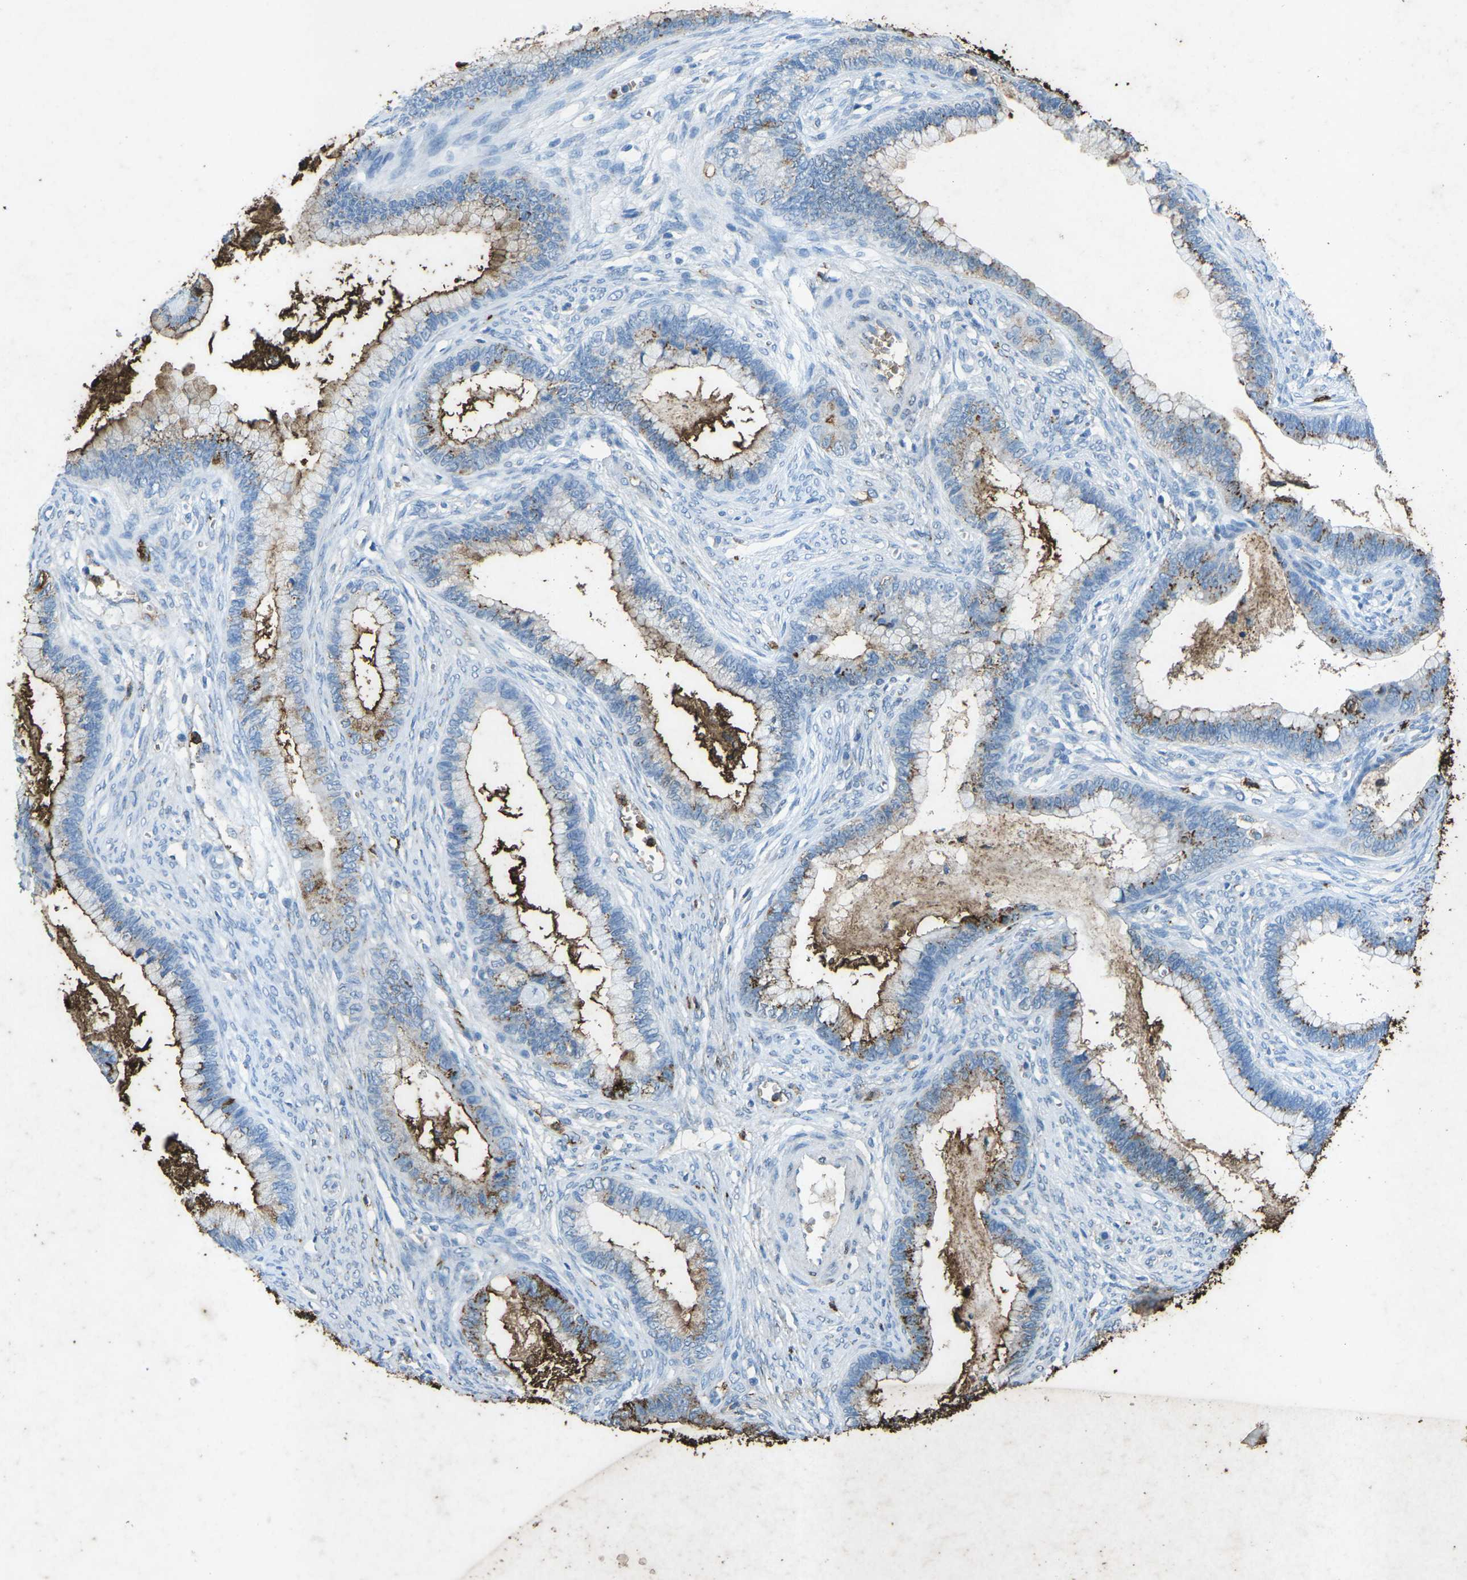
{"staining": {"intensity": "moderate", "quantity": "<25%", "location": "cytoplasmic/membranous"}, "tissue": "cervical cancer", "cell_type": "Tumor cells", "image_type": "cancer", "snomed": [{"axis": "morphology", "description": "Adenocarcinoma, NOS"}, {"axis": "topography", "description": "Cervix"}], "caption": "Immunohistochemical staining of human cervical cancer demonstrates low levels of moderate cytoplasmic/membranous protein staining in about <25% of tumor cells.", "gene": "CTAGE1", "patient": {"sex": "female", "age": 44}}